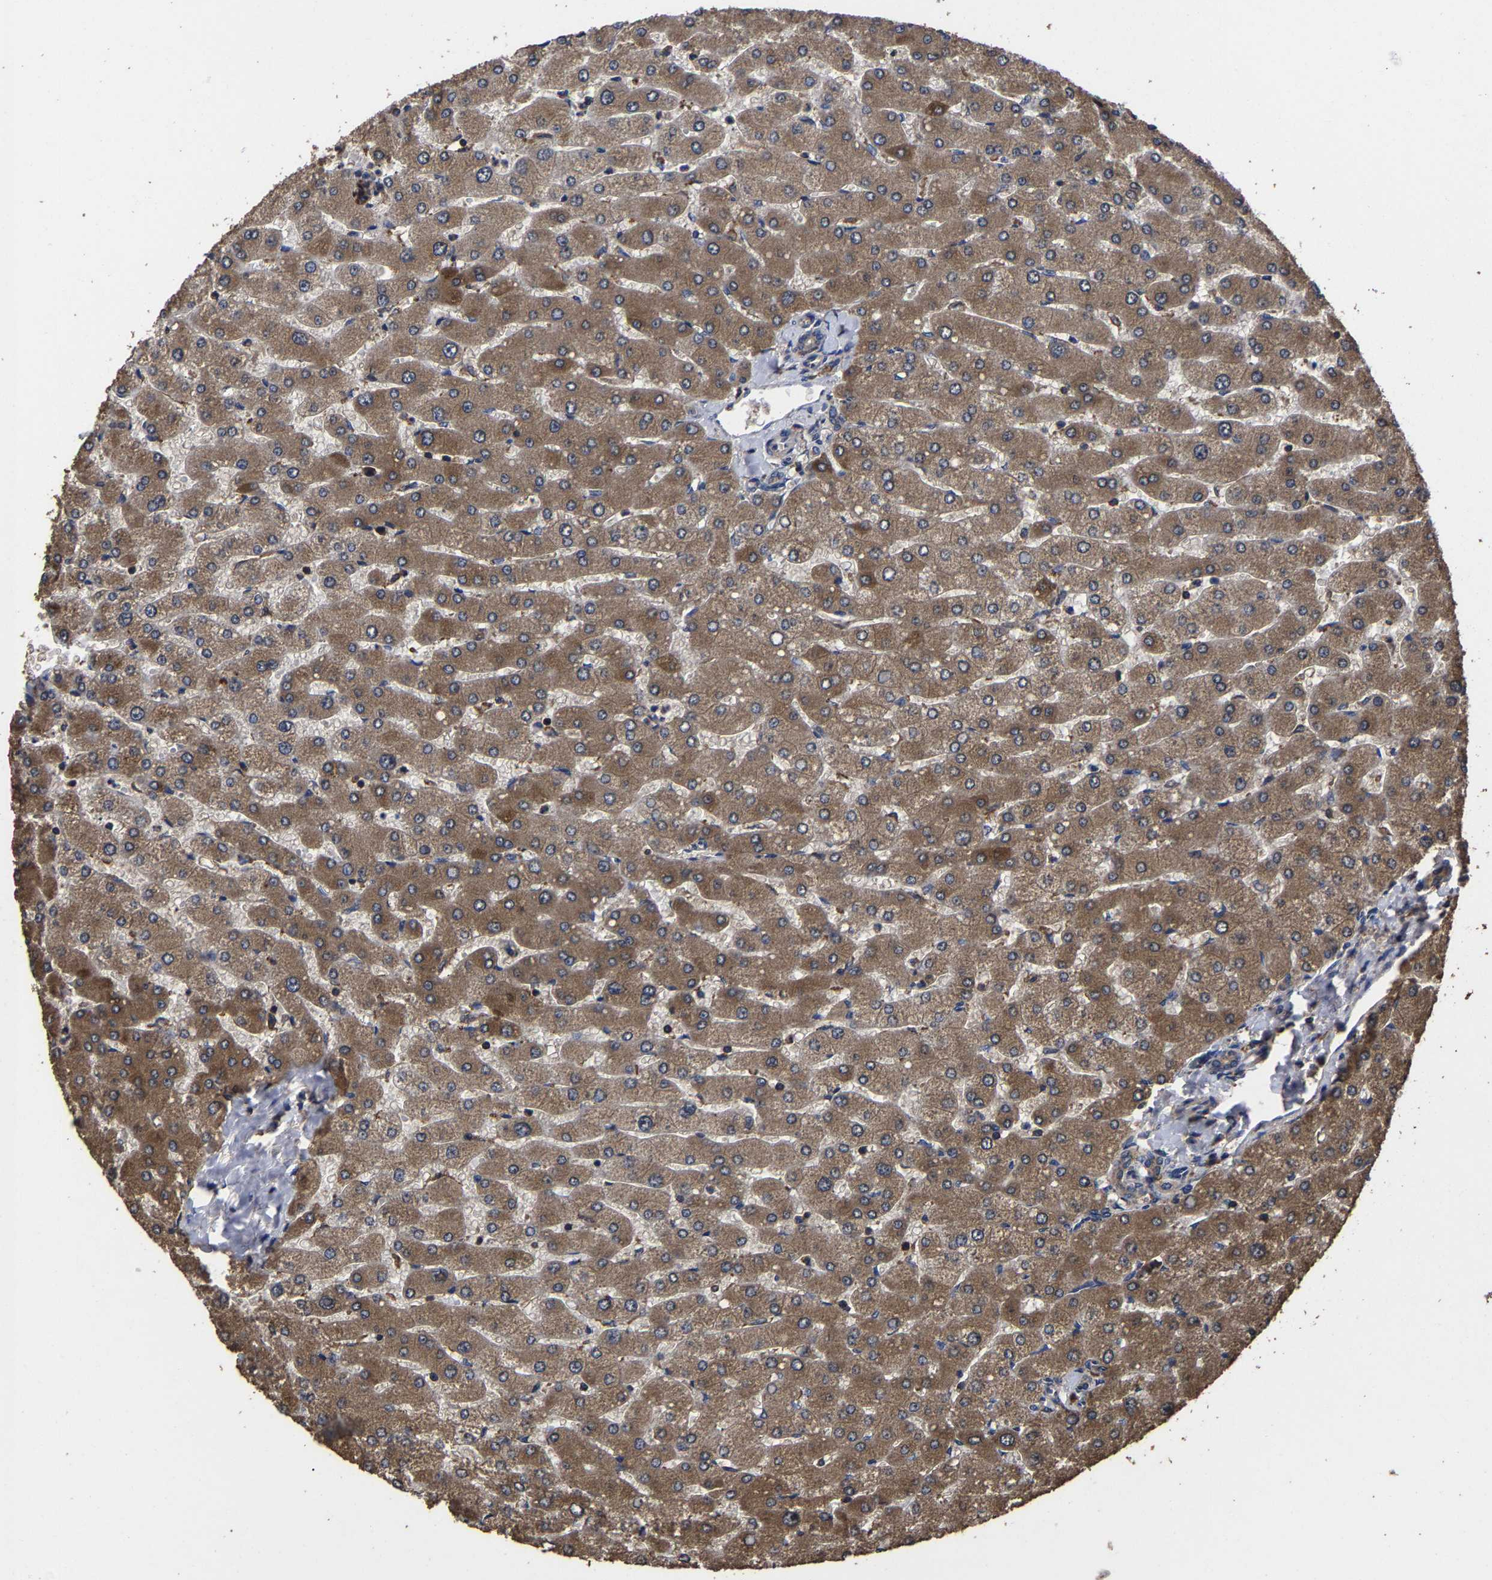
{"staining": {"intensity": "weak", "quantity": ">75%", "location": "cytoplasmic/membranous"}, "tissue": "liver", "cell_type": "Cholangiocytes", "image_type": "normal", "snomed": [{"axis": "morphology", "description": "Normal tissue, NOS"}, {"axis": "topography", "description": "Liver"}], "caption": "Benign liver demonstrates weak cytoplasmic/membranous expression in approximately >75% of cholangiocytes (Brightfield microscopy of DAB IHC at high magnification)..", "gene": "ITCH", "patient": {"sex": "male", "age": 55}}